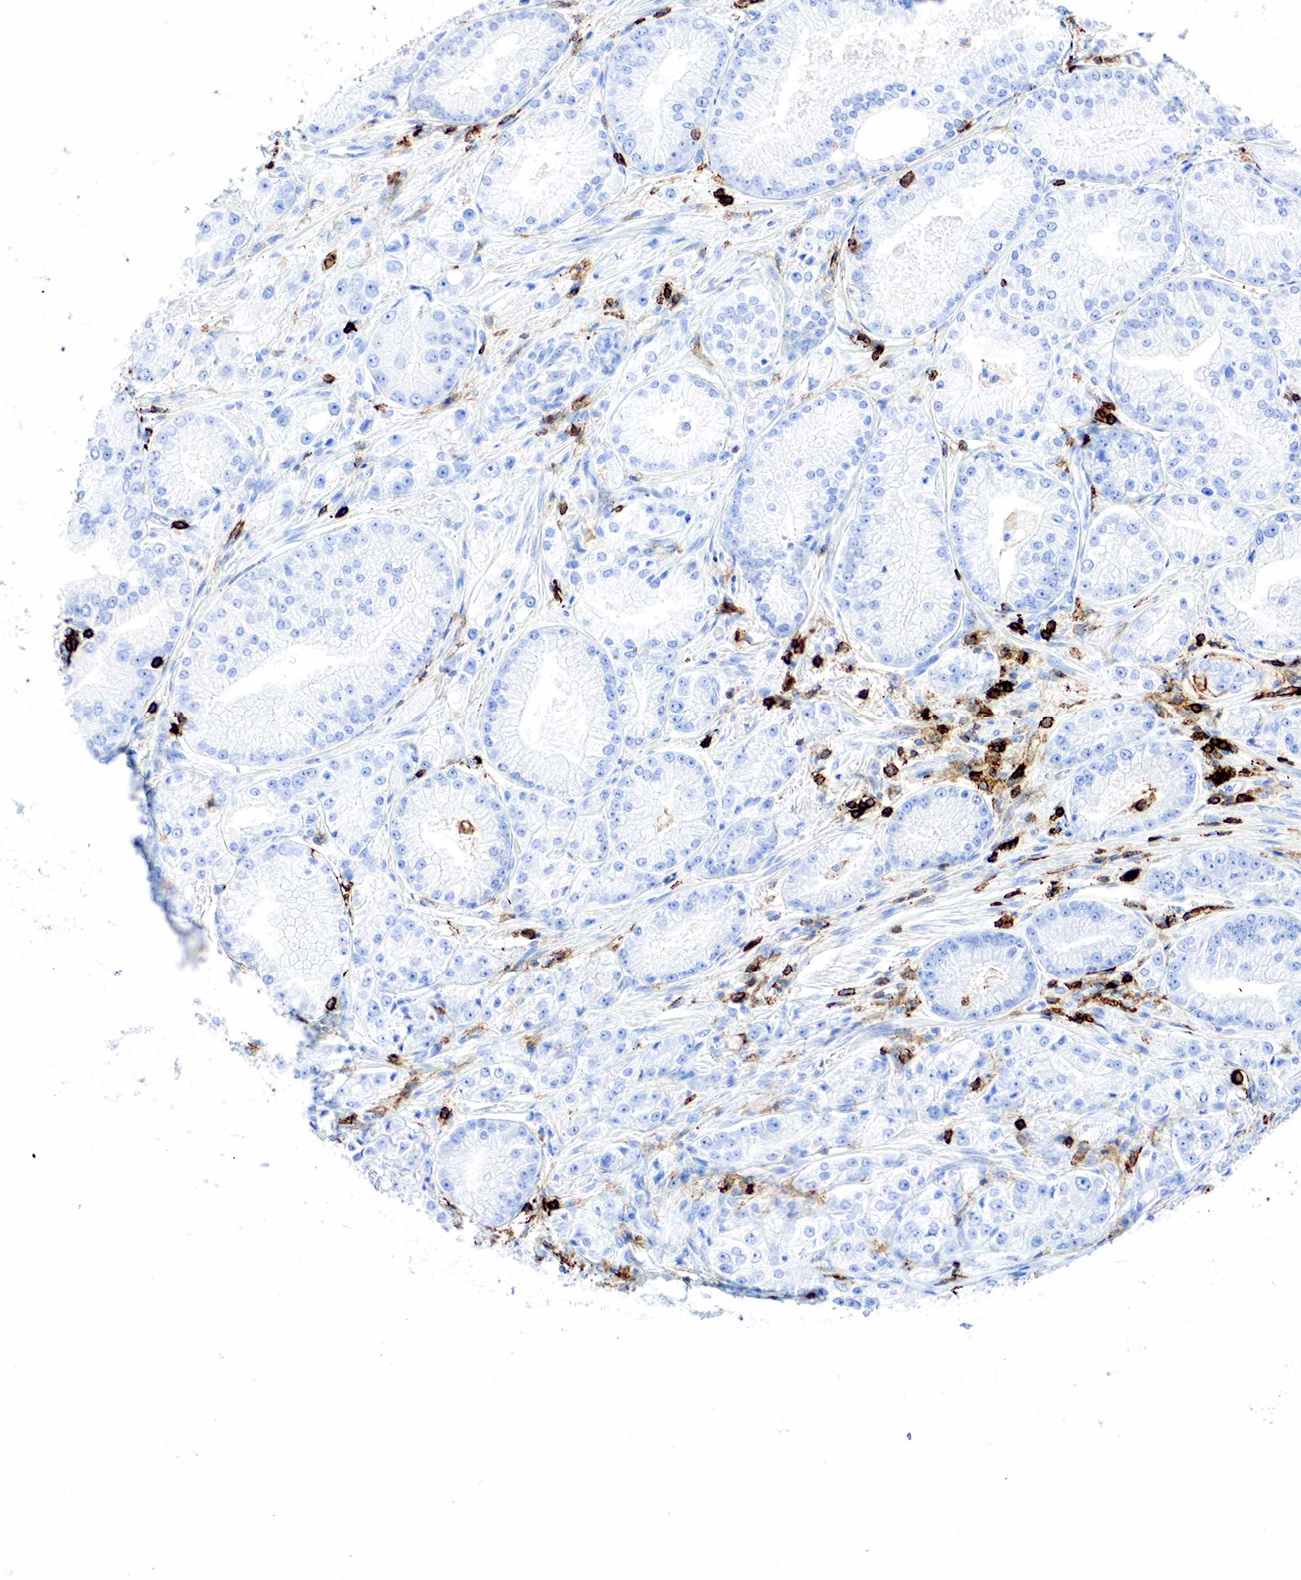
{"staining": {"intensity": "negative", "quantity": "none", "location": "none"}, "tissue": "prostate cancer", "cell_type": "Tumor cells", "image_type": "cancer", "snomed": [{"axis": "morphology", "description": "Adenocarcinoma, Medium grade"}, {"axis": "topography", "description": "Prostate"}], "caption": "The histopathology image shows no significant staining in tumor cells of prostate adenocarcinoma (medium-grade).", "gene": "PTPRC", "patient": {"sex": "male", "age": 72}}